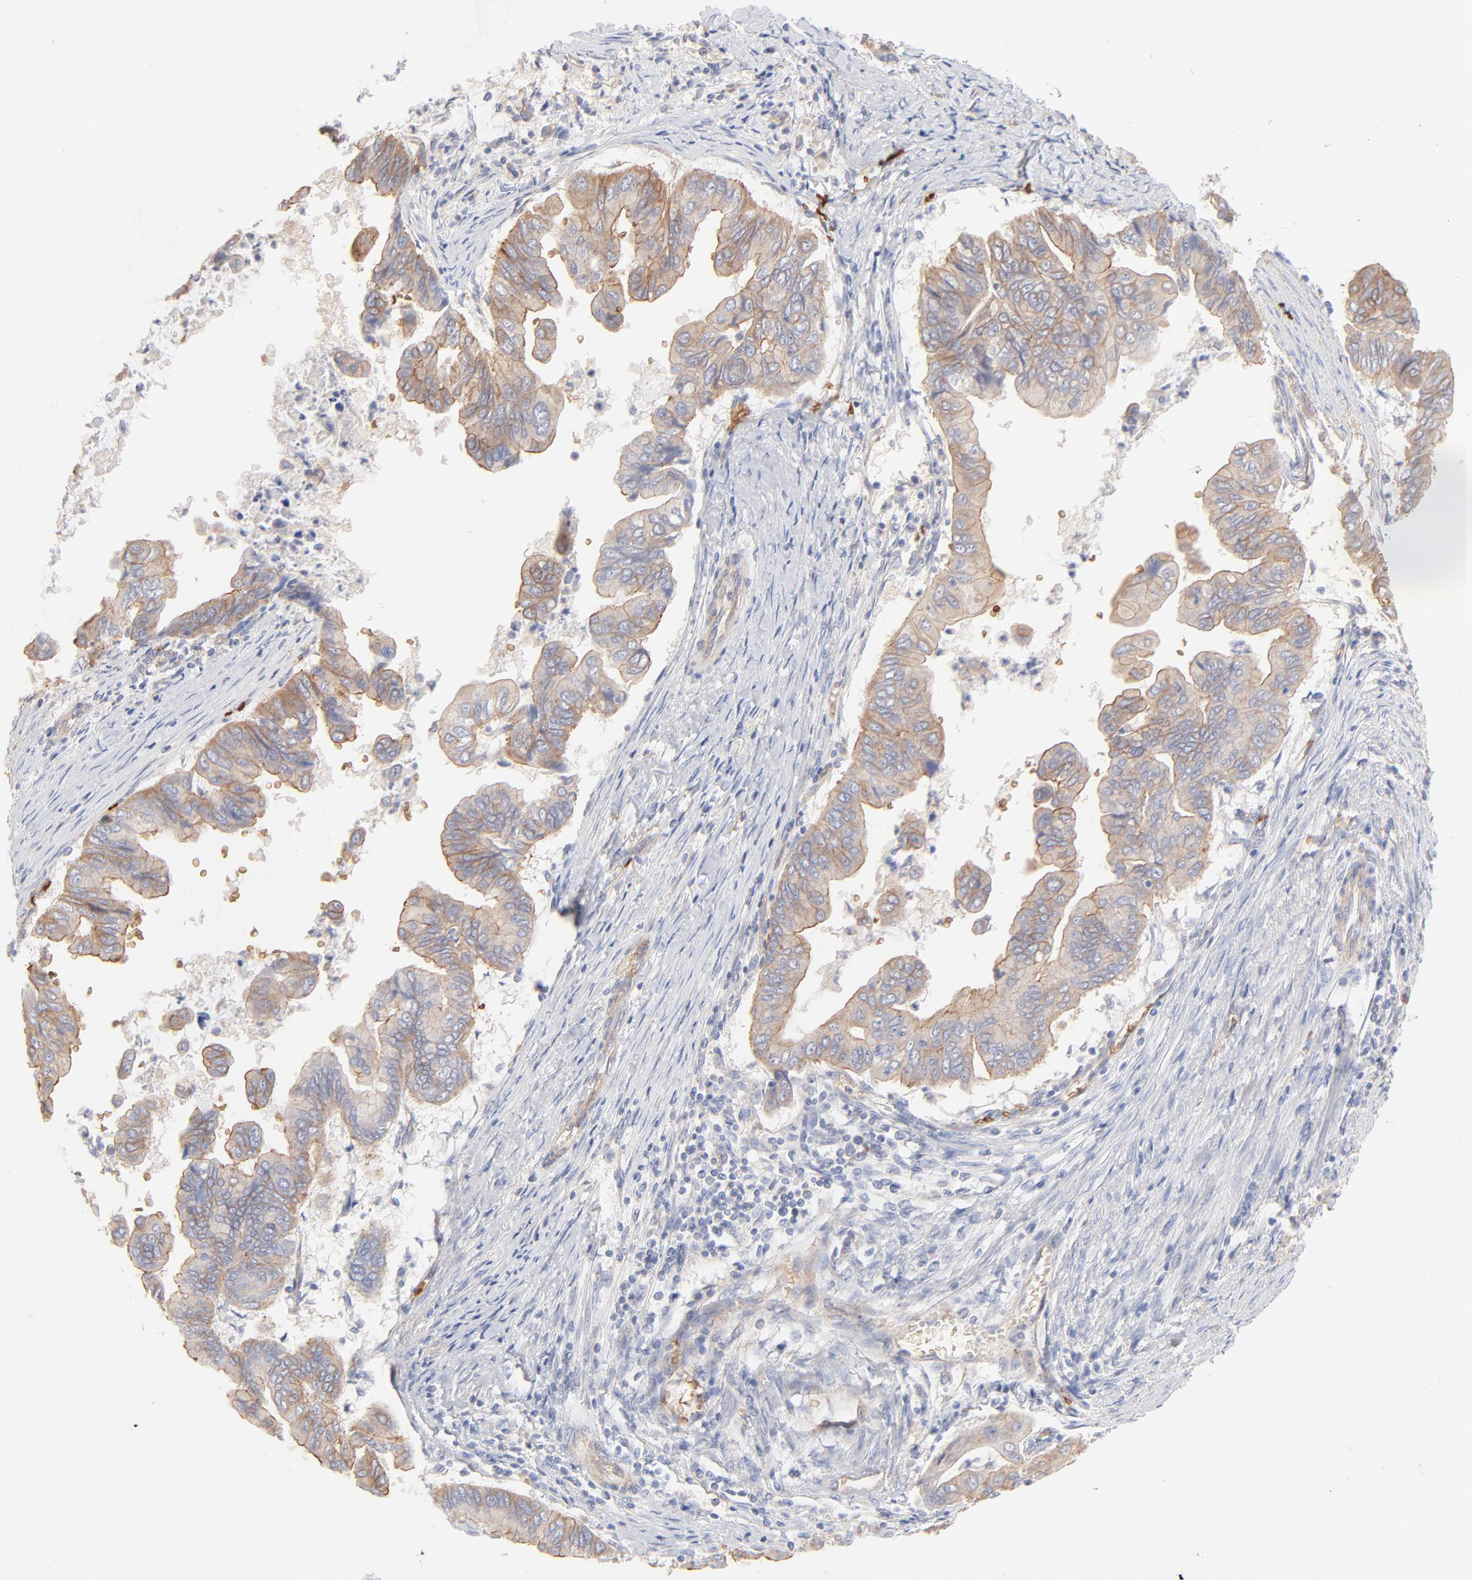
{"staining": {"intensity": "weak", "quantity": ">75%", "location": "cytoplasmic/membranous"}, "tissue": "stomach cancer", "cell_type": "Tumor cells", "image_type": "cancer", "snomed": [{"axis": "morphology", "description": "Adenocarcinoma, NOS"}, {"axis": "topography", "description": "Stomach, upper"}], "caption": "Immunohistochemical staining of human stomach adenocarcinoma demonstrates low levels of weak cytoplasmic/membranous staining in about >75% of tumor cells. (IHC, brightfield microscopy, high magnification).", "gene": "SPTB", "patient": {"sex": "male", "age": 80}}